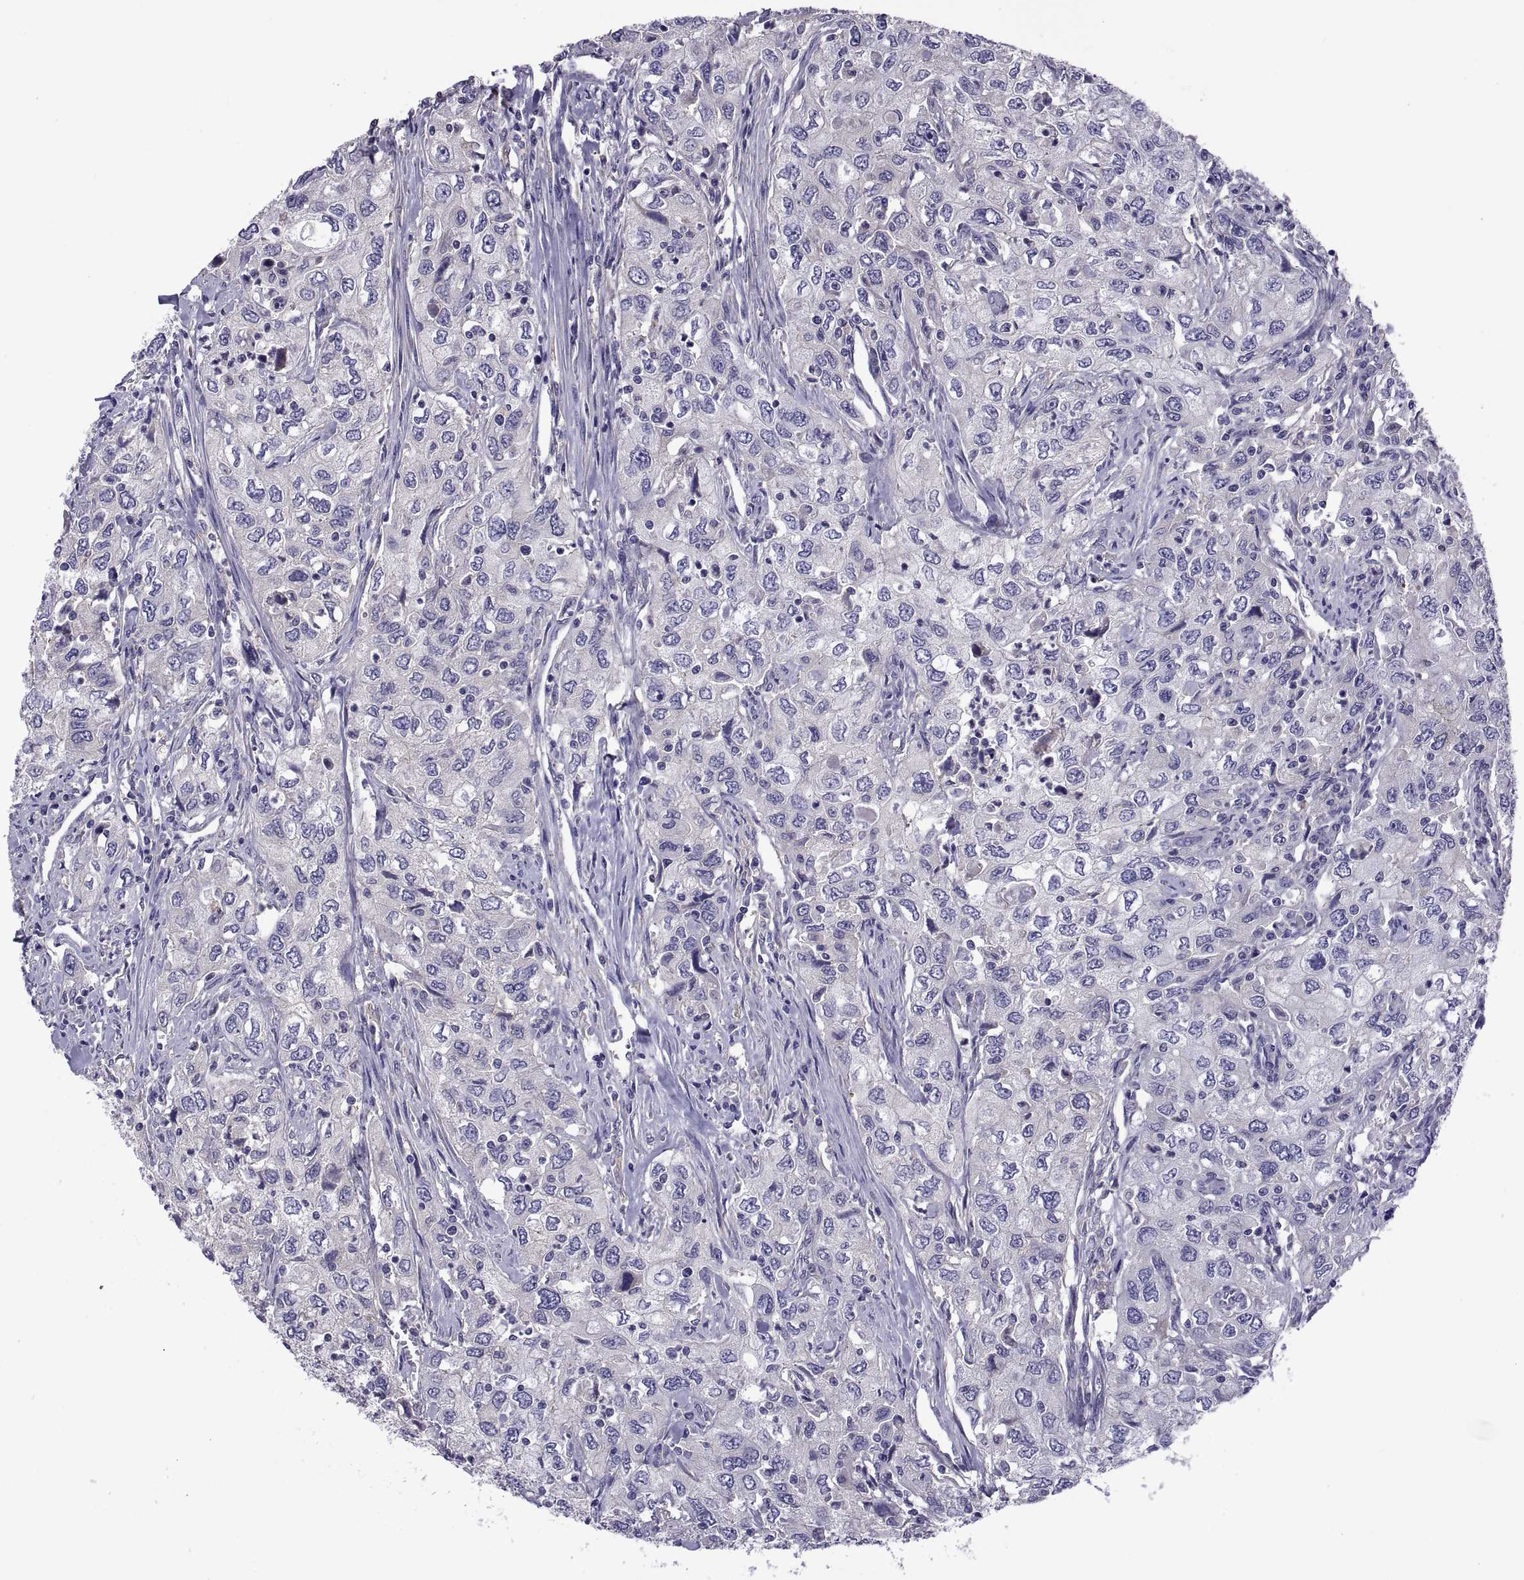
{"staining": {"intensity": "negative", "quantity": "none", "location": "none"}, "tissue": "urothelial cancer", "cell_type": "Tumor cells", "image_type": "cancer", "snomed": [{"axis": "morphology", "description": "Urothelial carcinoma, High grade"}, {"axis": "topography", "description": "Urinary bladder"}], "caption": "Immunohistochemistry (IHC) of high-grade urothelial carcinoma exhibits no staining in tumor cells.", "gene": "TMC3", "patient": {"sex": "male", "age": 76}}